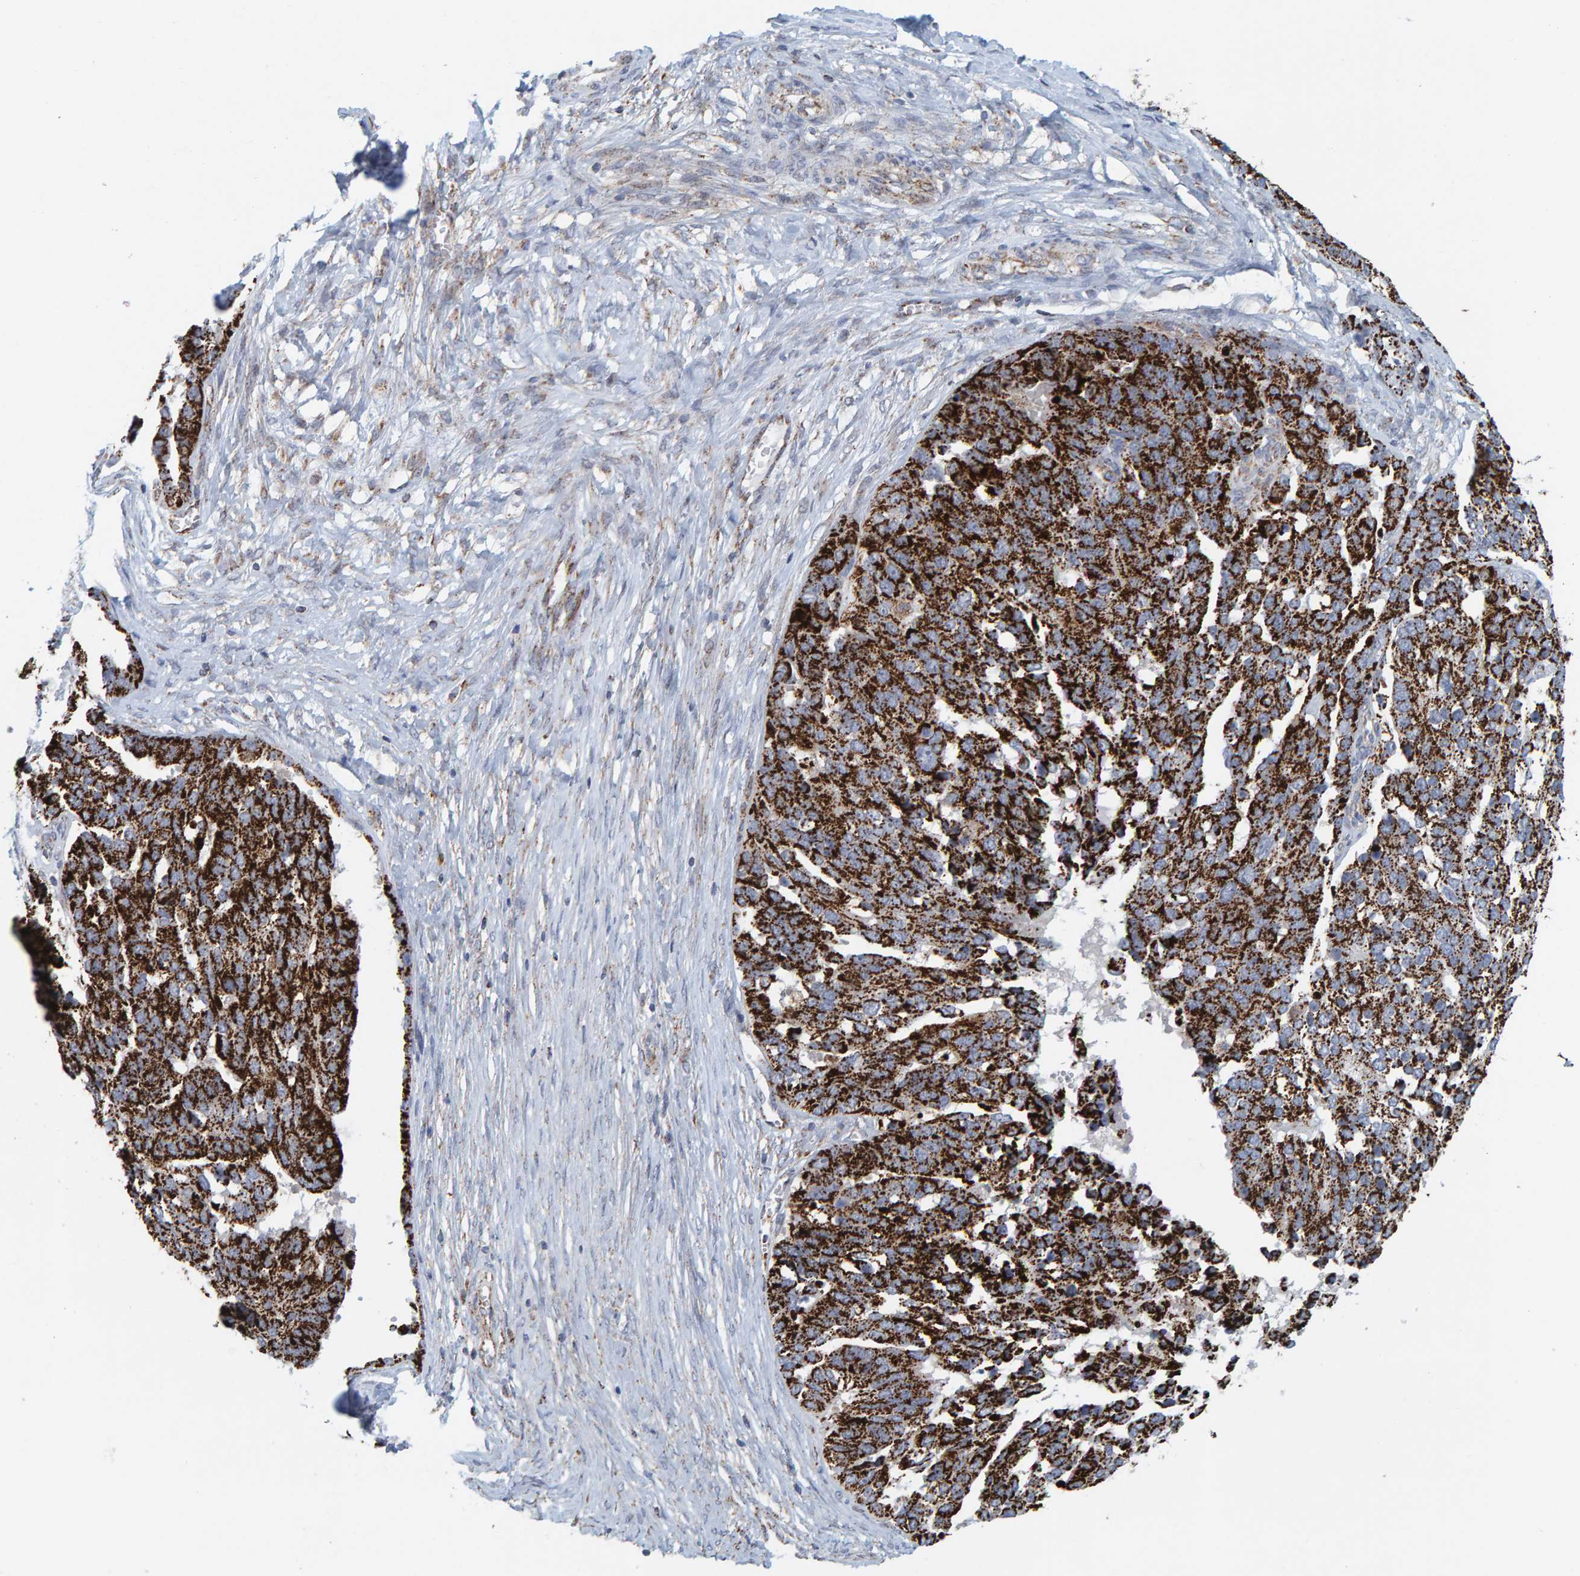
{"staining": {"intensity": "strong", "quantity": ">75%", "location": "cytoplasmic/membranous"}, "tissue": "ovarian cancer", "cell_type": "Tumor cells", "image_type": "cancer", "snomed": [{"axis": "morphology", "description": "Cystadenocarcinoma, serous, NOS"}, {"axis": "topography", "description": "Ovary"}], "caption": "Protein staining shows strong cytoplasmic/membranous expression in approximately >75% of tumor cells in ovarian cancer.", "gene": "B9D1", "patient": {"sex": "female", "age": 44}}